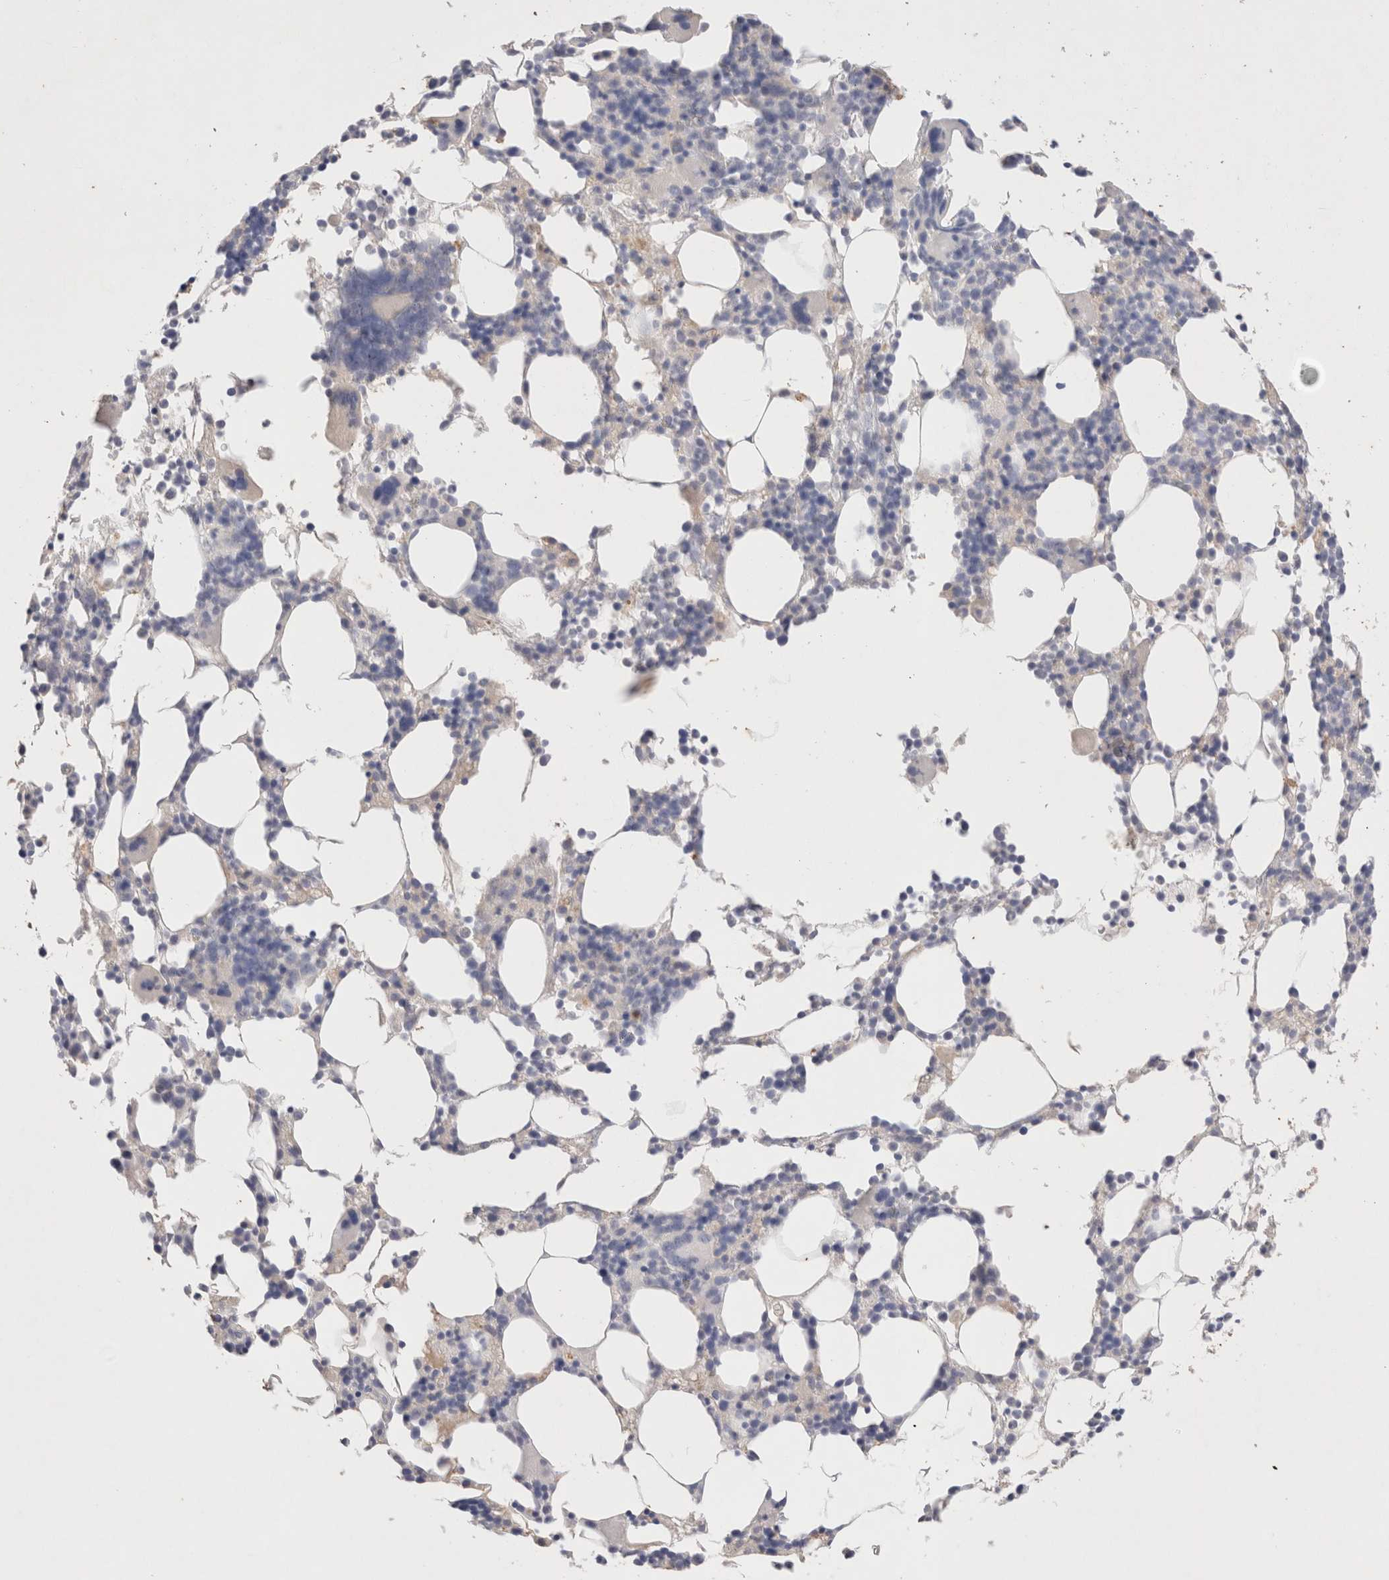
{"staining": {"intensity": "negative", "quantity": "none", "location": "none"}, "tissue": "bone marrow", "cell_type": "Hematopoietic cells", "image_type": "normal", "snomed": [{"axis": "morphology", "description": "Normal tissue, NOS"}, {"axis": "morphology", "description": "Inflammation, NOS"}, {"axis": "topography", "description": "Bone marrow"}], "caption": "A photomicrograph of bone marrow stained for a protein shows no brown staining in hematopoietic cells.", "gene": "EPCAM", "patient": {"sex": "male", "age": 55}}